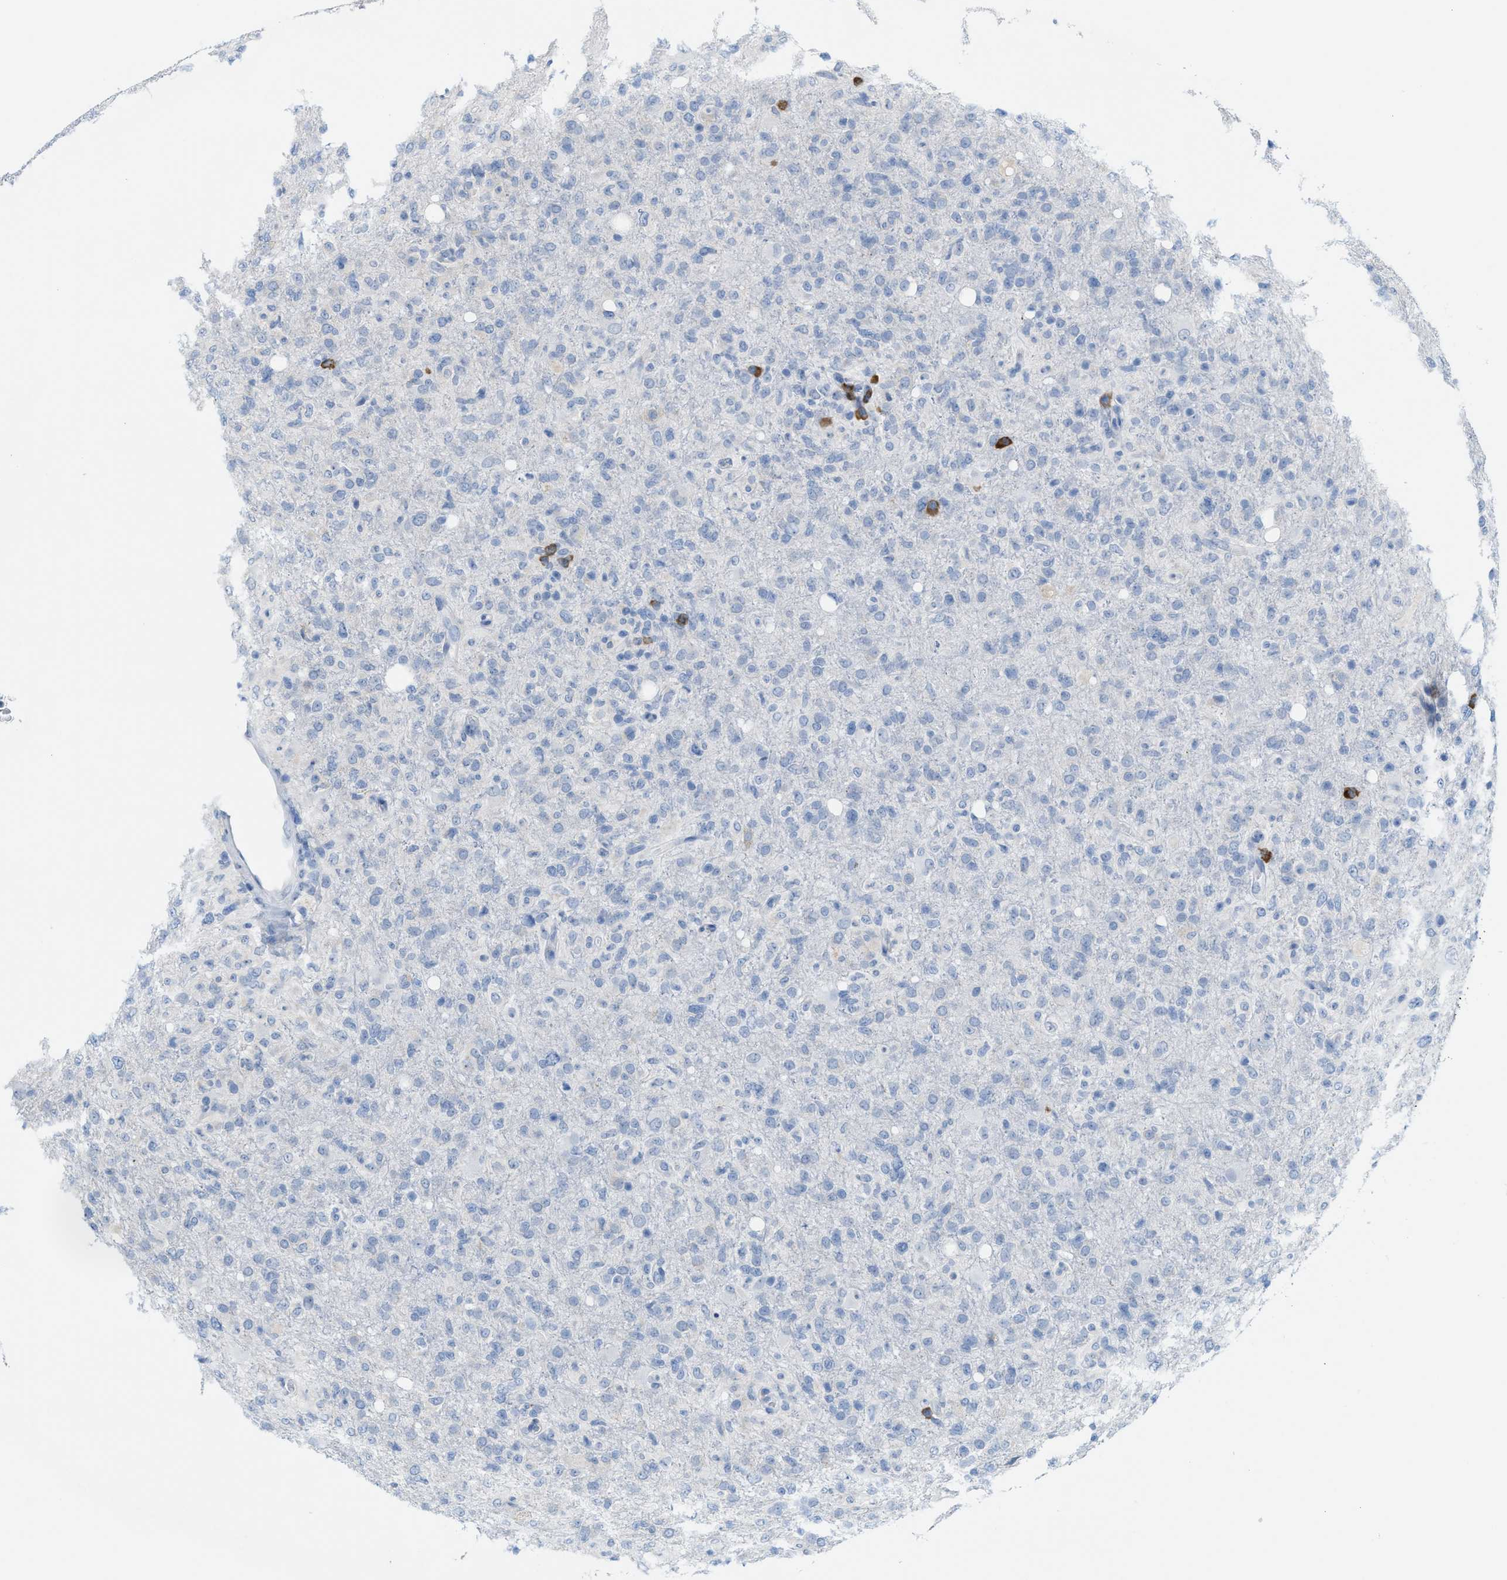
{"staining": {"intensity": "negative", "quantity": "none", "location": "none"}, "tissue": "glioma", "cell_type": "Tumor cells", "image_type": "cancer", "snomed": [{"axis": "morphology", "description": "Glioma, malignant, High grade"}, {"axis": "topography", "description": "Brain"}], "caption": "This is an immunohistochemistry (IHC) histopathology image of human malignant high-grade glioma. There is no staining in tumor cells.", "gene": "KIFC3", "patient": {"sex": "female", "age": 57}}